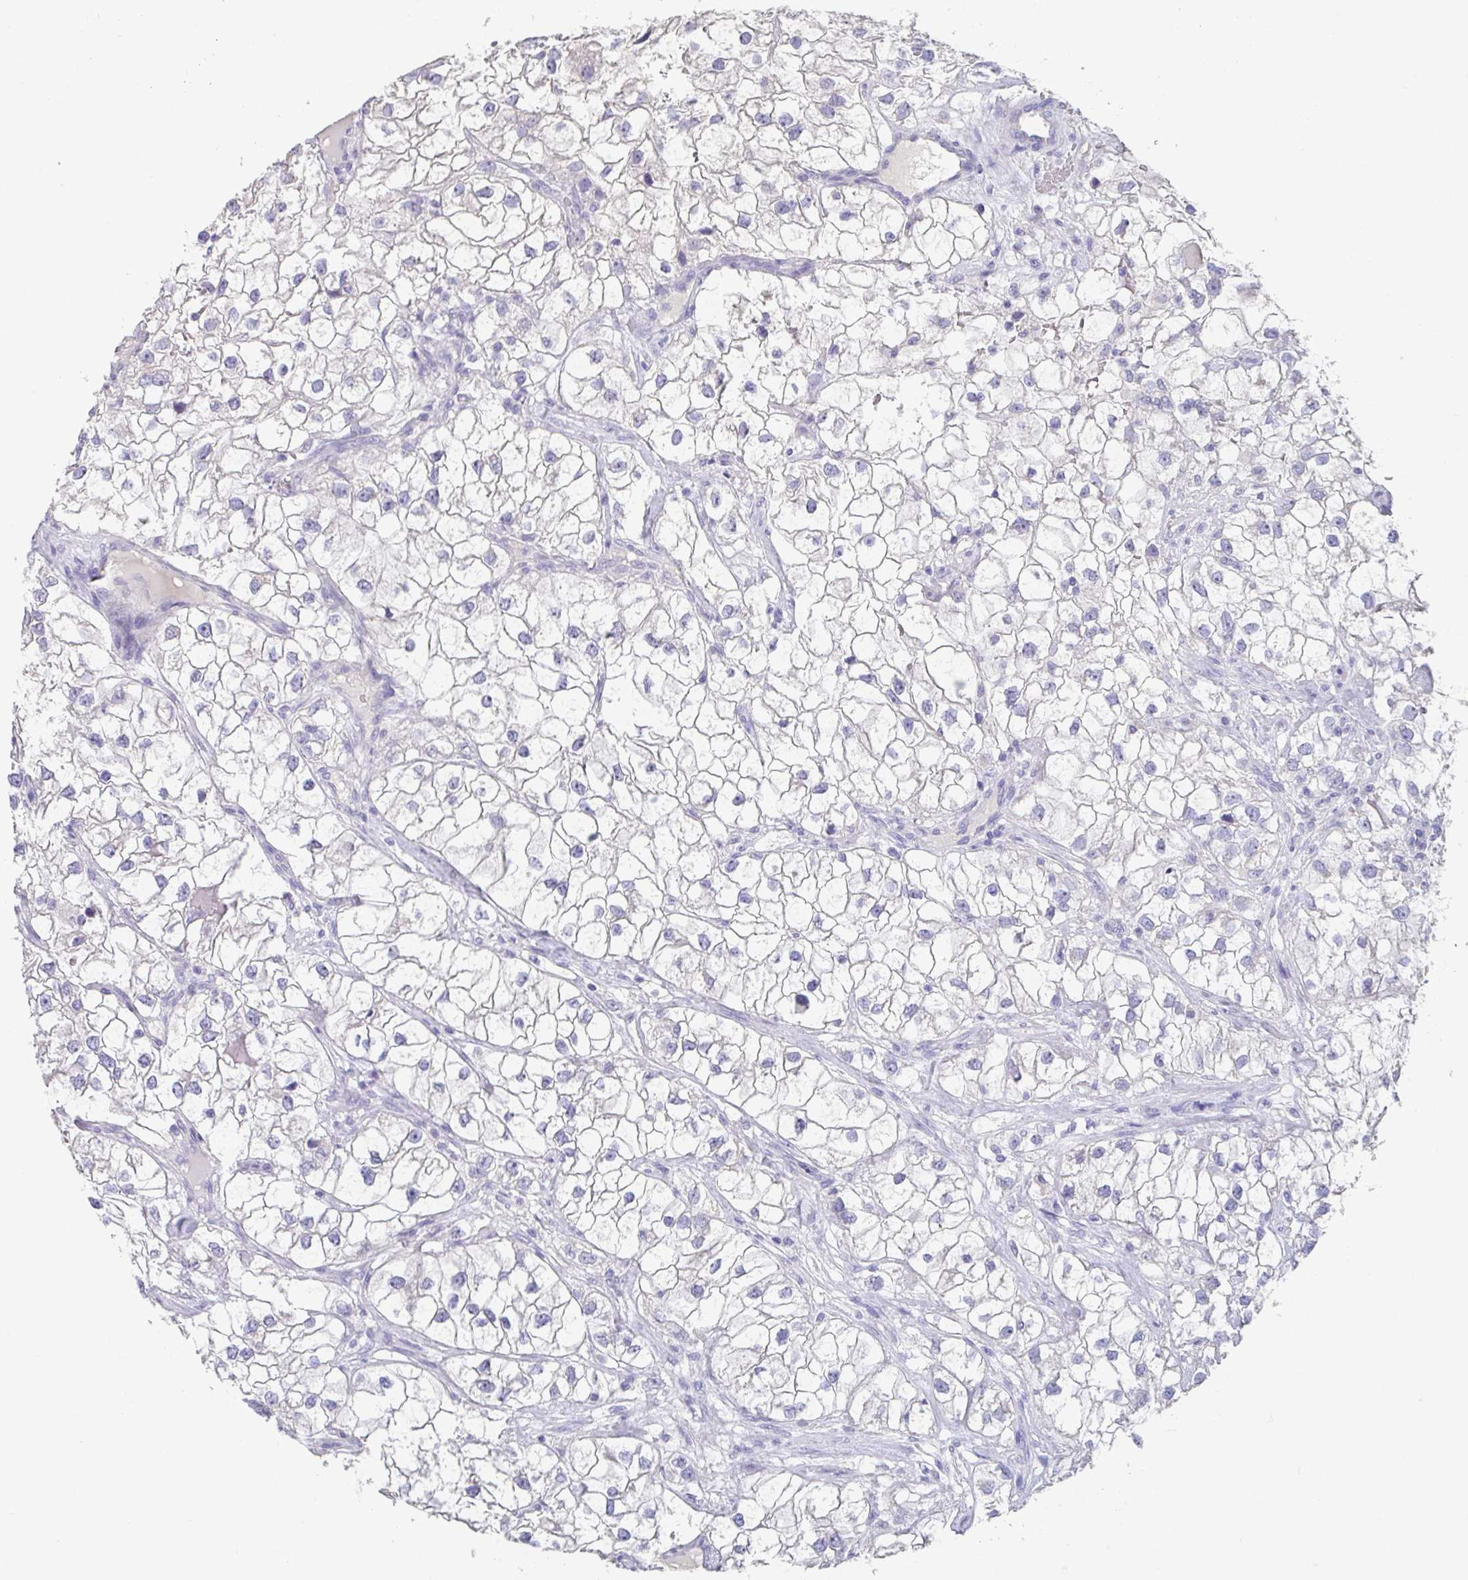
{"staining": {"intensity": "negative", "quantity": "none", "location": "none"}, "tissue": "renal cancer", "cell_type": "Tumor cells", "image_type": "cancer", "snomed": [{"axis": "morphology", "description": "Adenocarcinoma, NOS"}, {"axis": "topography", "description": "Kidney"}], "caption": "Human renal cancer (adenocarcinoma) stained for a protein using immunohistochemistry demonstrates no expression in tumor cells.", "gene": "SLC44A4", "patient": {"sex": "male", "age": 59}}